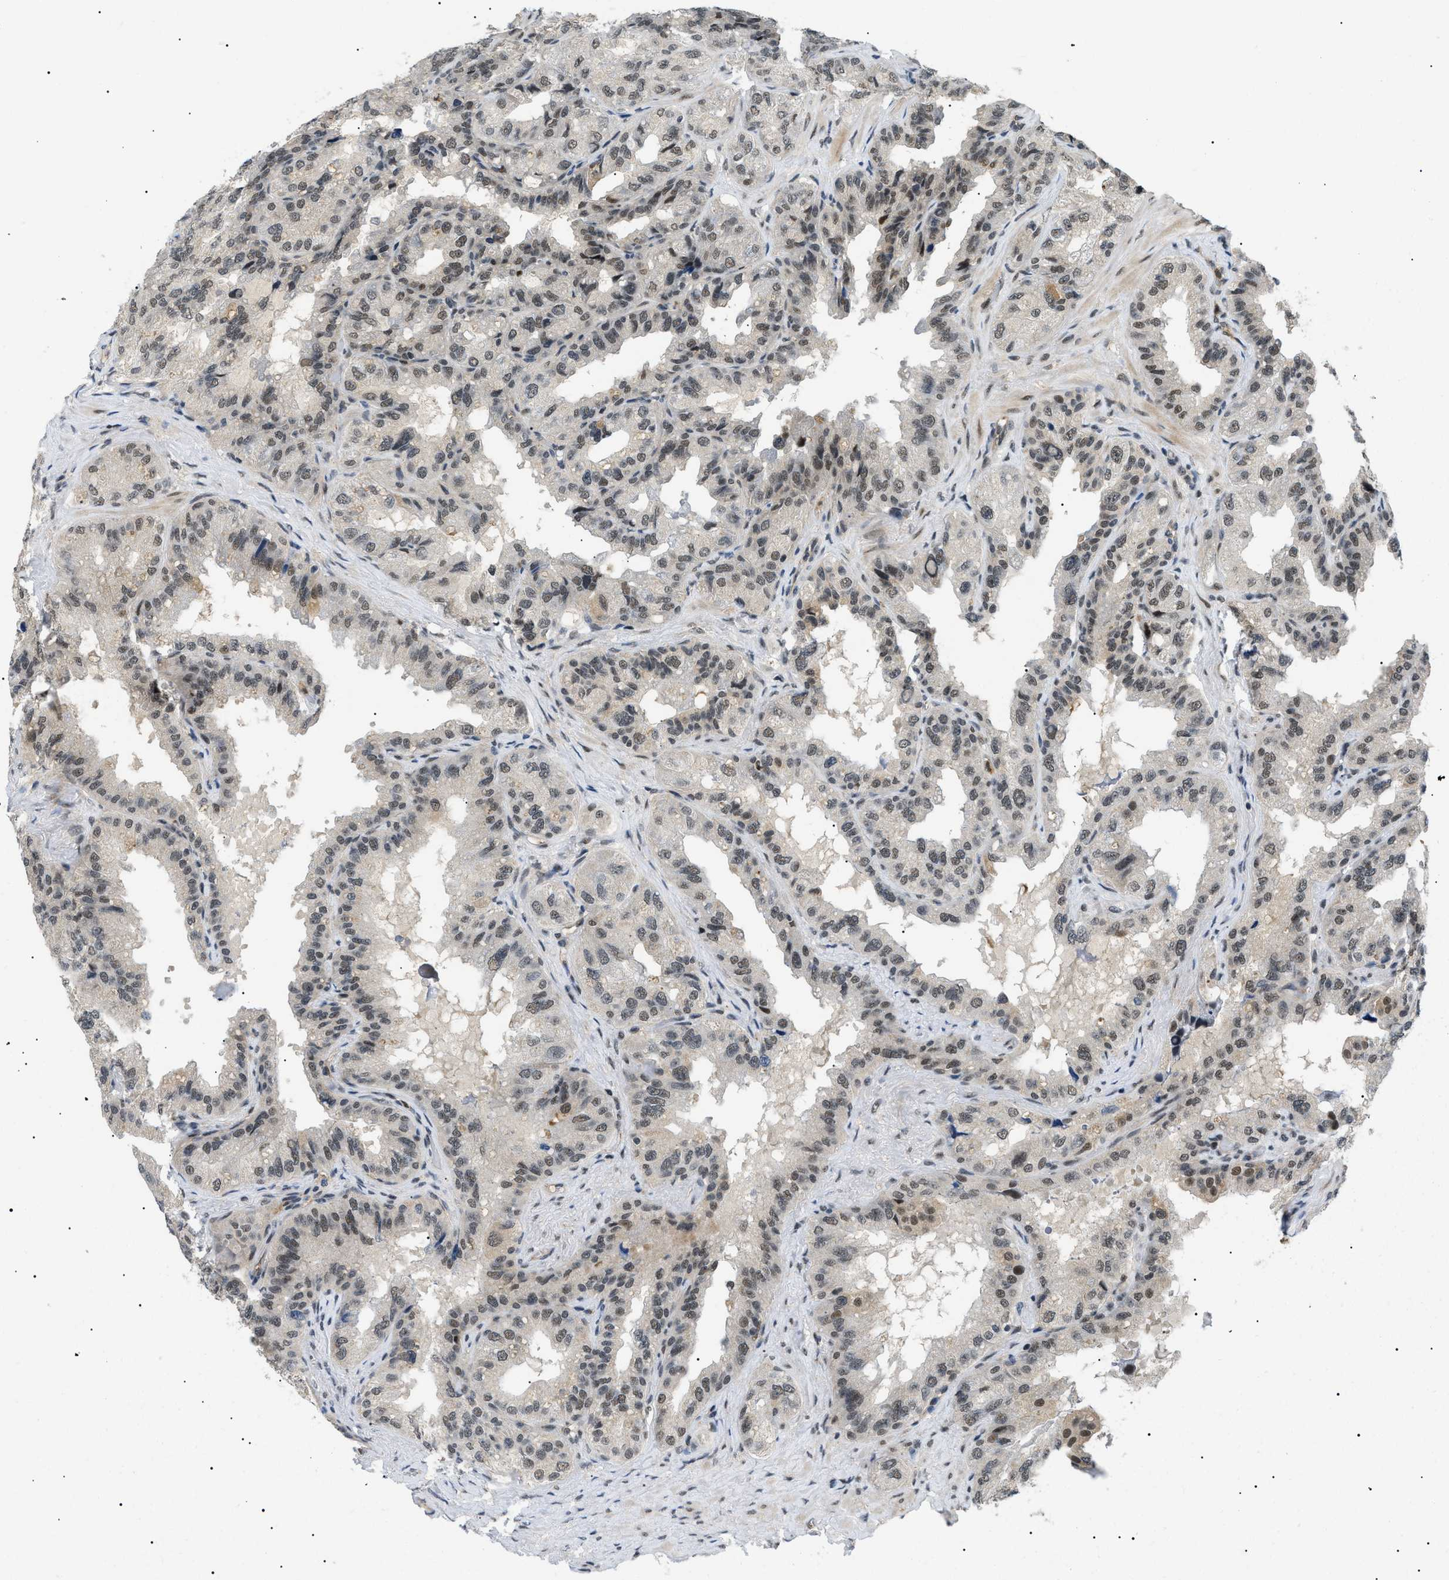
{"staining": {"intensity": "weak", "quantity": "25%-75%", "location": "nuclear"}, "tissue": "seminal vesicle", "cell_type": "Glandular cells", "image_type": "normal", "snomed": [{"axis": "morphology", "description": "Normal tissue, NOS"}, {"axis": "topography", "description": "Seminal veicle"}], "caption": "A high-resolution histopathology image shows immunohistochemistry (IHC) staining of unremarkable seminal vesicle, which shows weak nuclear expression in about 25%-75% of glandular cells.", "gene": "RBM15", "patient": {"sex": "male", "age": 68}}